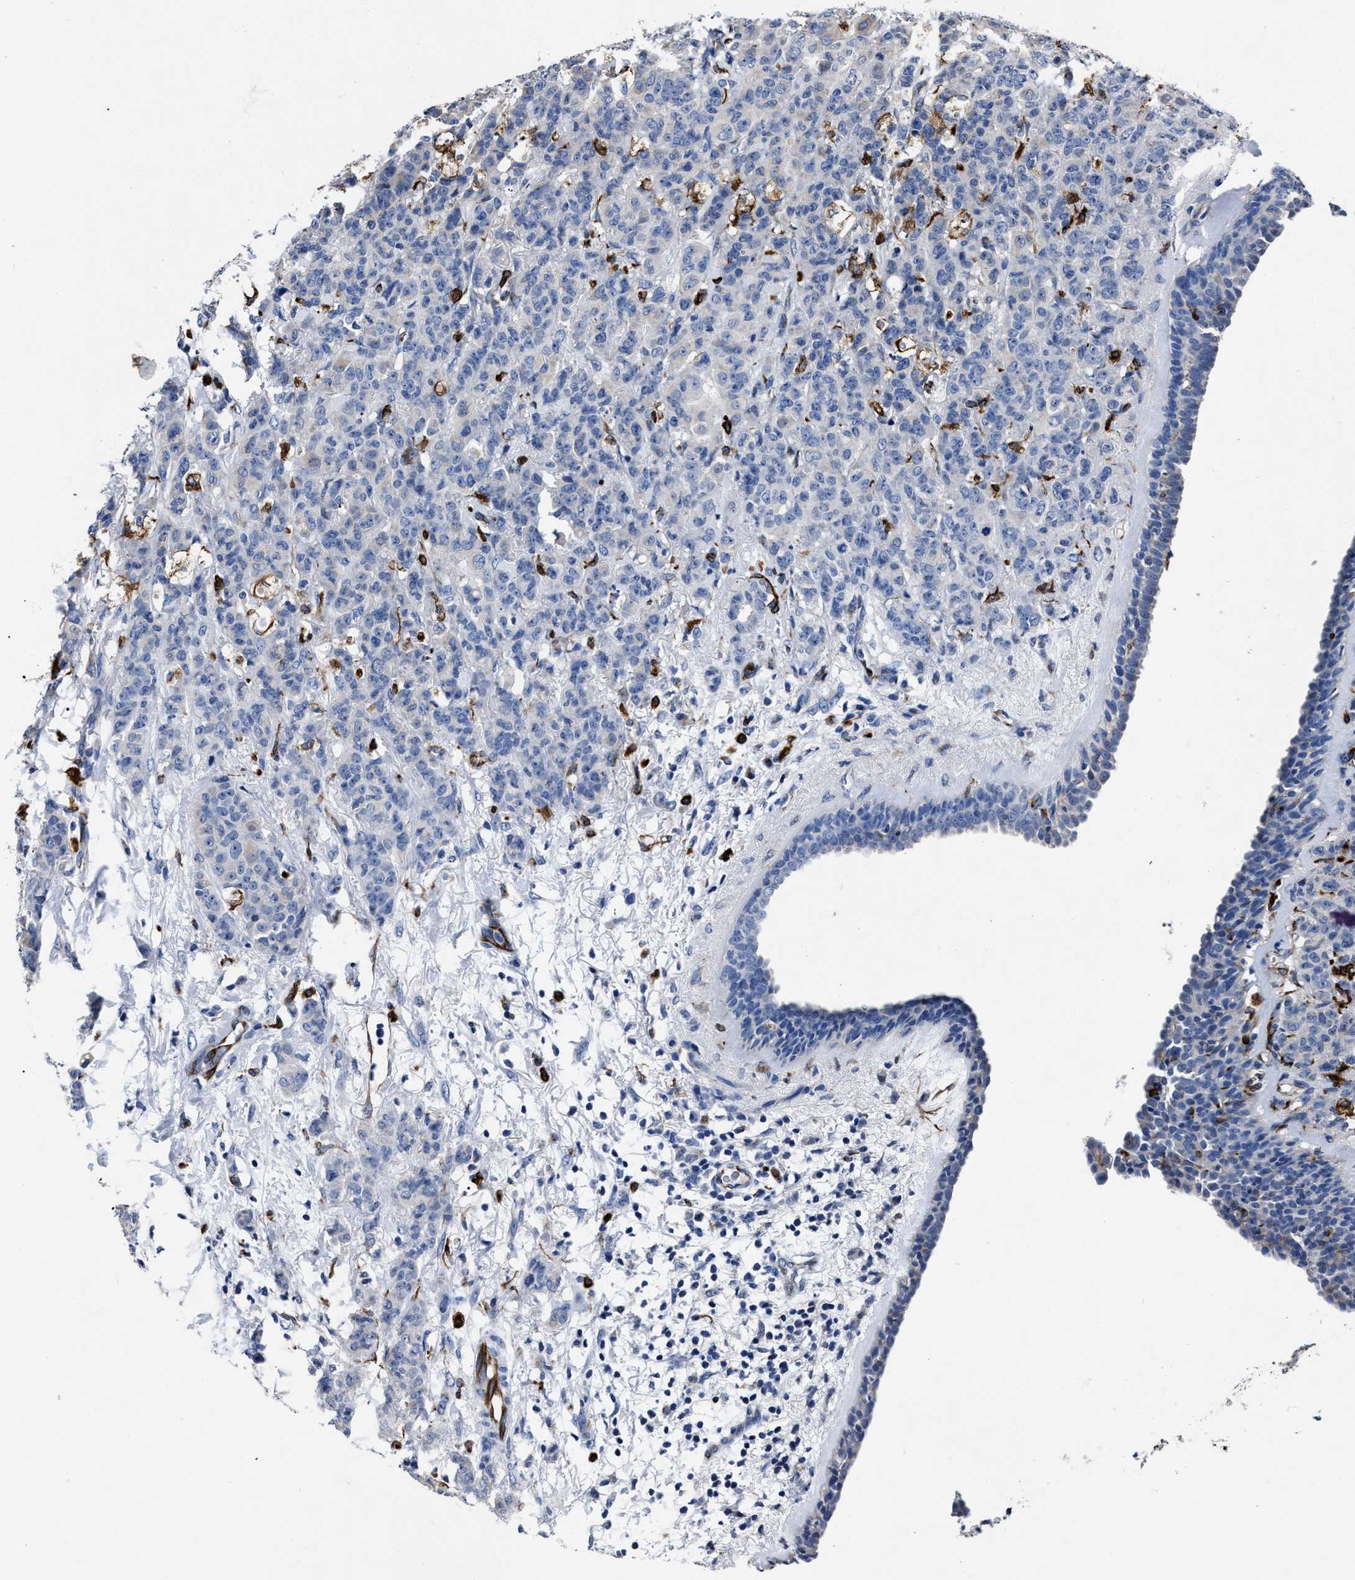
{"staining": {"intensity": "negative", "quantity": "none", "location": "none"}, "tissue": "breast cancer", "cell_type": "Tumor cells", "image_type": "cancer", "snomed": [{"axis": "morphology", "description": "Normal tissue, NOS"}, {"axis": "morphology", "description": "Duct carcinoma"}, {"axis": "topography", "description": "Breast"}], "caption": "IHC histopathology image of human breast cancer (invasive ductal carcinoma) stained for a protein (brown), which reveals no positivity in tumor cells.", "gene": "OR10G3", "patient": {"sex": "female", "age": 40}}